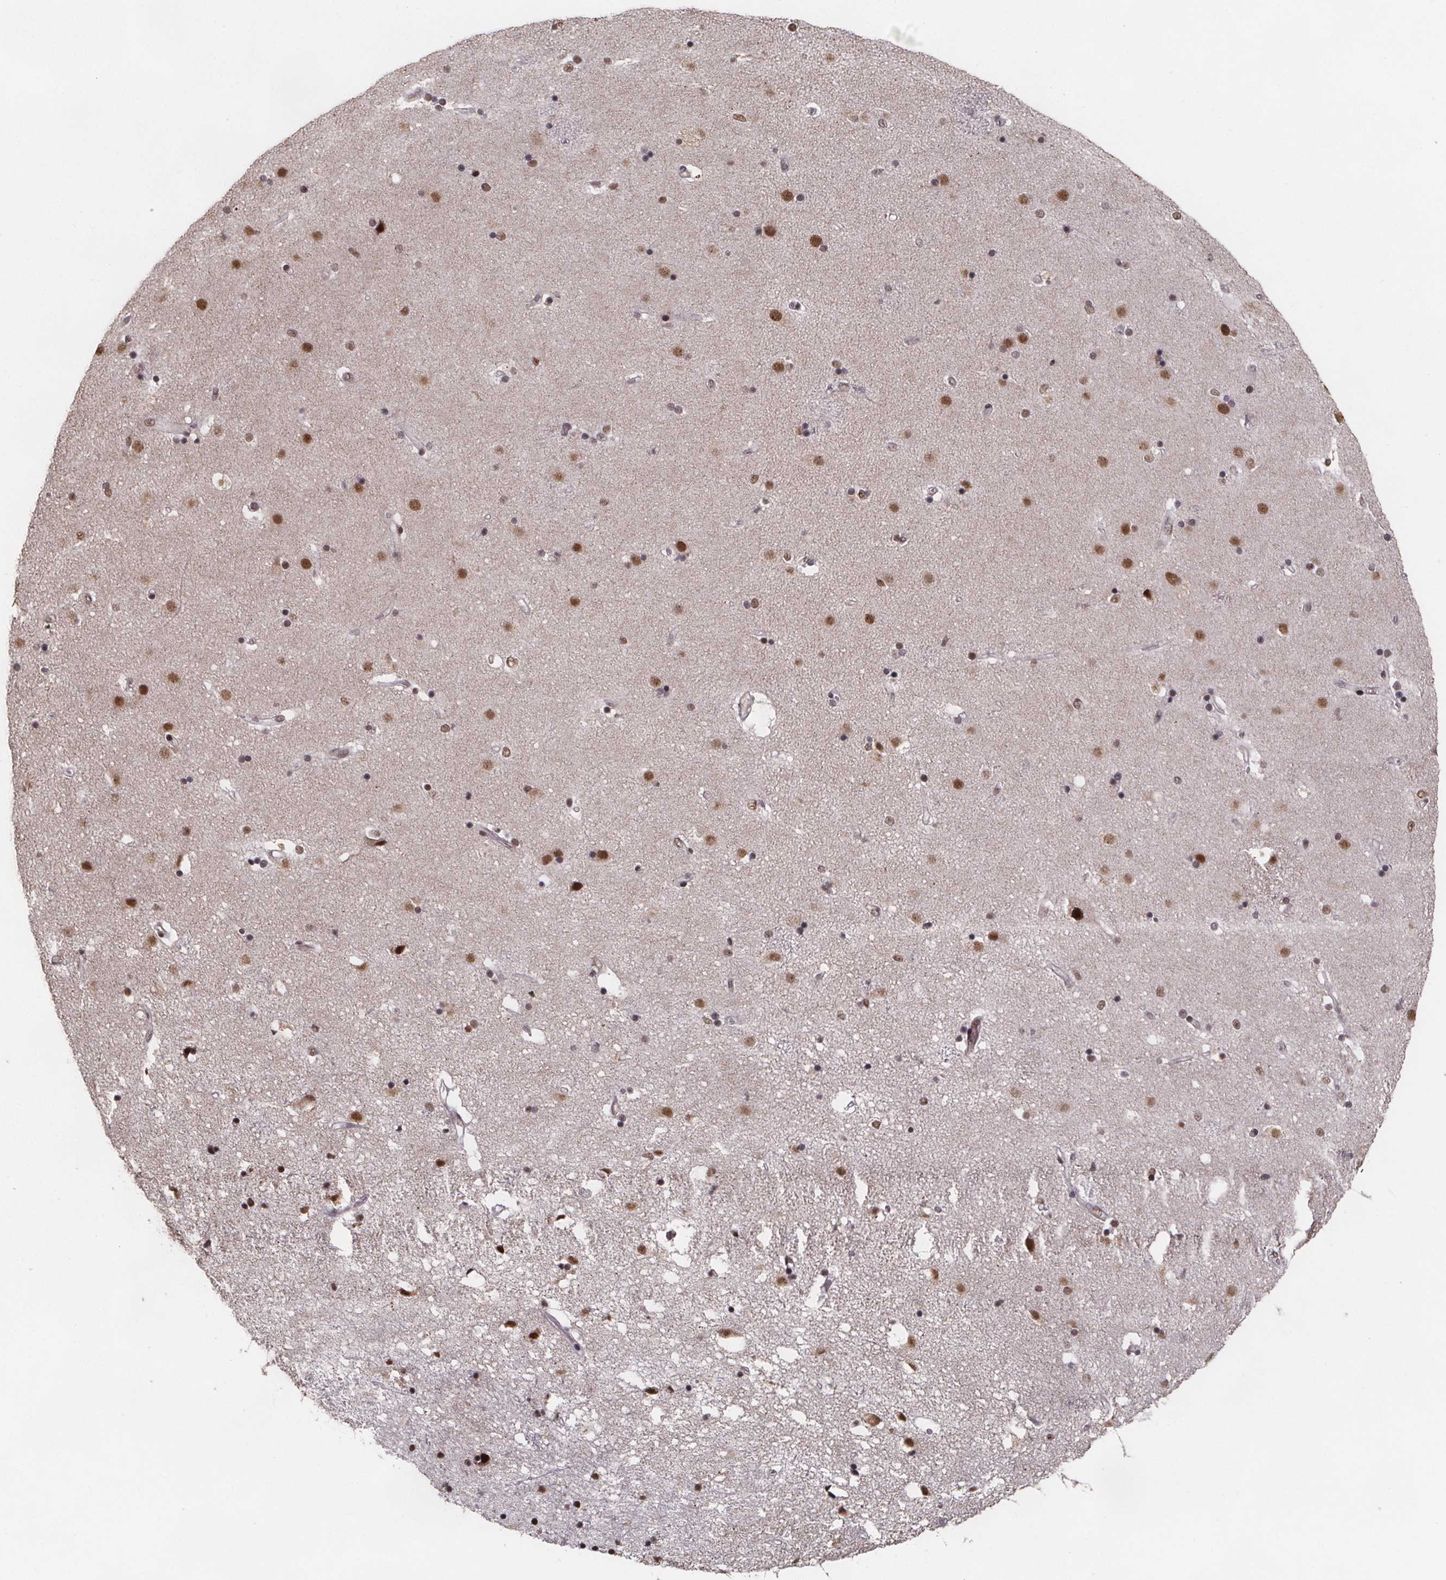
{"staining": {"intensity": "moderate", "quantity": "25%-75%", "location": "nuclear"}, "tissue": "caudate", "cell_type": "Glial cells", "image_type": "normal", "snomed": [{"axis": "morphology", "description": "Normal tissue, NOS"}, {"axis": "topography", "description": "Lateral ventricle wall"}], "caption": "Protein expression analysis of benign human caudate reveals moderate nuclear staining in about 25%-75% of glial cells. Ihc stains the protein in brown and the nuclei are stained blue.", "gene": "U2SURP", "patient": {"sex": "female", "age": 71}}